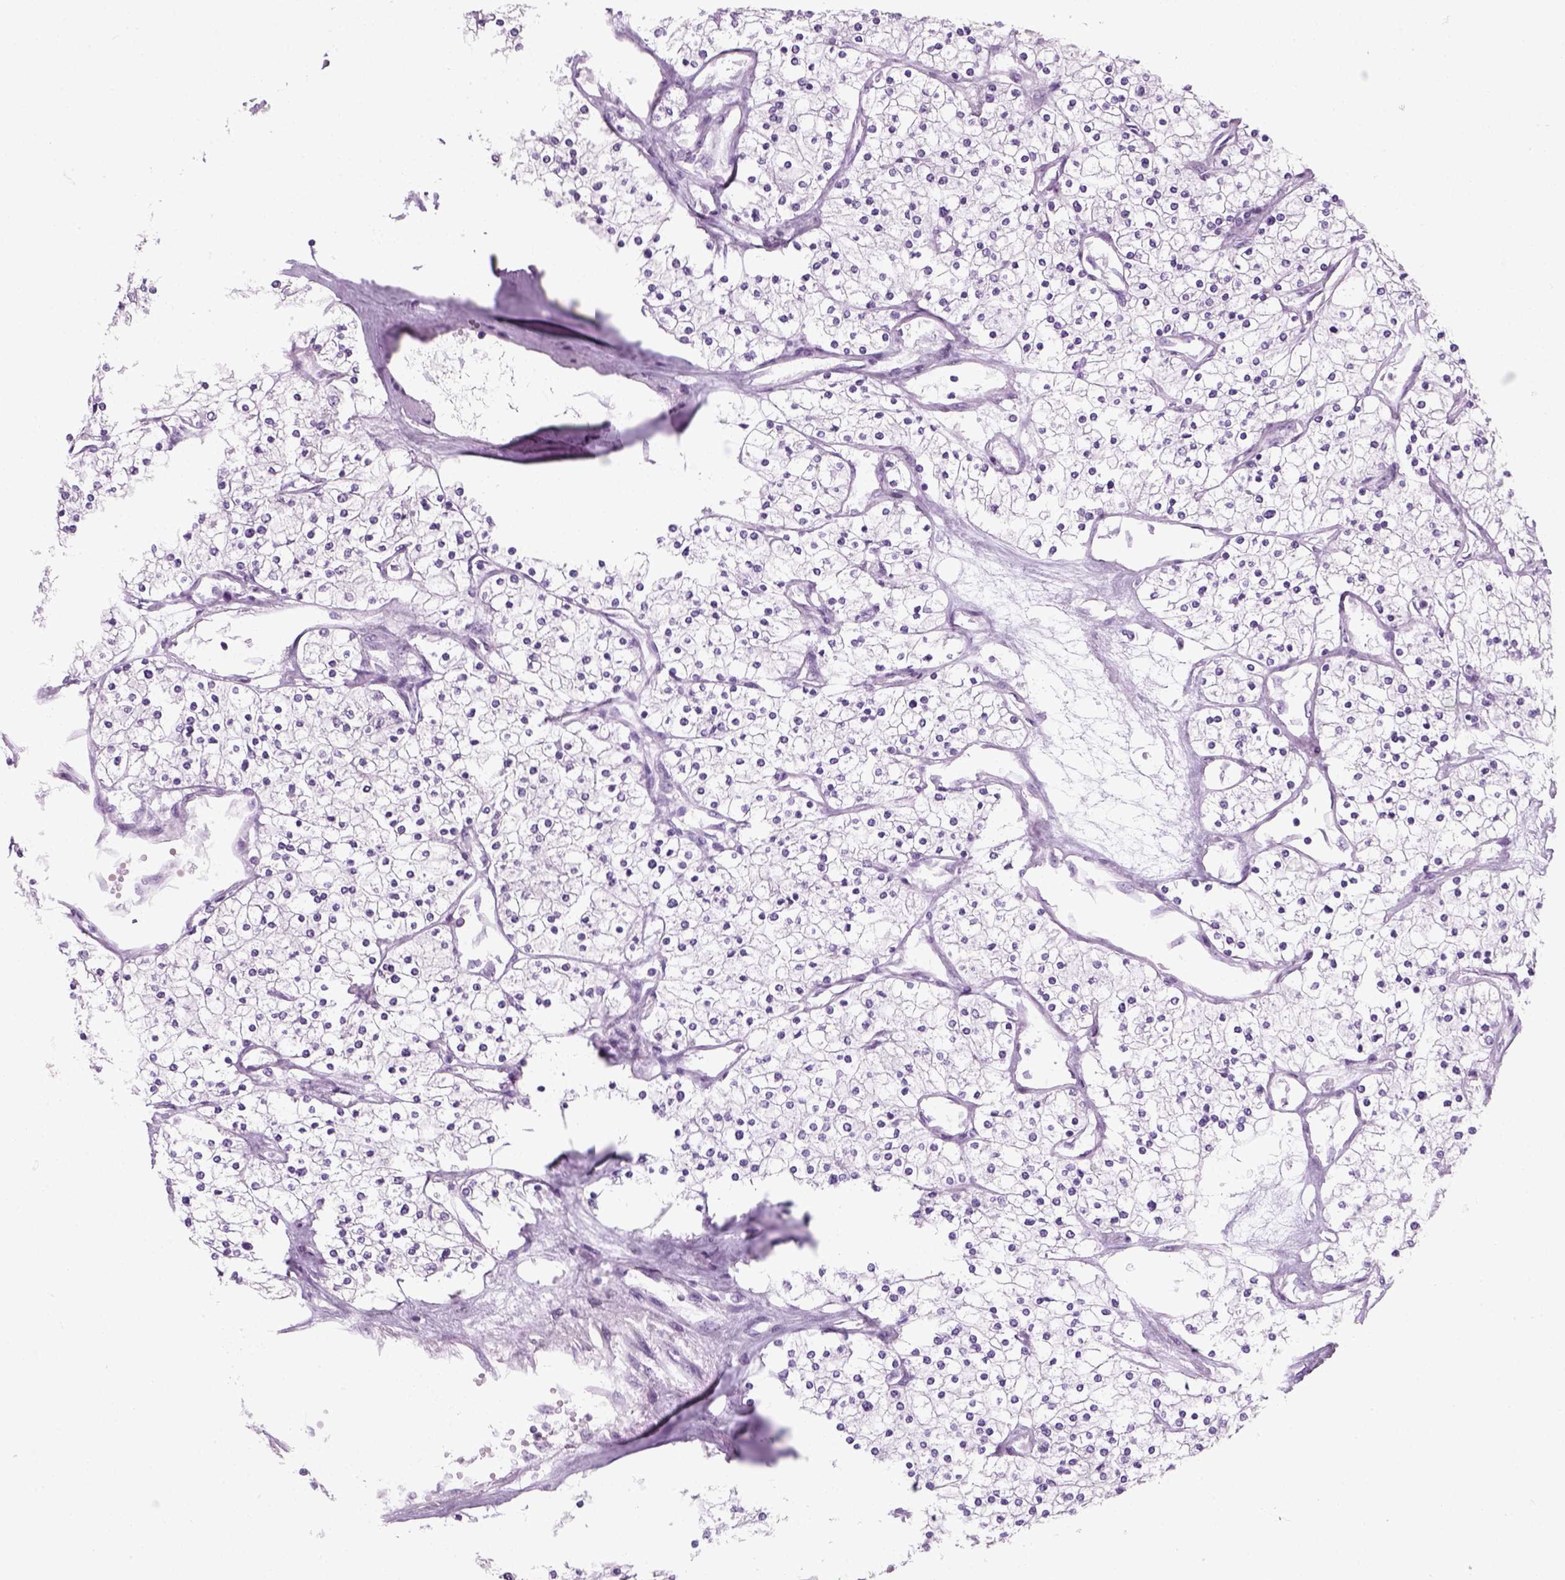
{"staining": {"intensity": "negative", "quantity": "none", "location": "none"}, "tissue": "renal cancer", "cell_type": "Tumor cells", "image_type": "cancer", "snomed": [{"axis": "morphology", "description": "Adenocarcinoma, NOS"}, {"axis": "topography", "description": "Kidney"}], "caption": "An IHC histopathology image of renal cancer (adenocarcinoma) is shown. There is no staining in tumor cells of renal cancer (adenocarcinoma).", "gene": "ZNF865", "patient": {"sex": "male", "age": 80}}